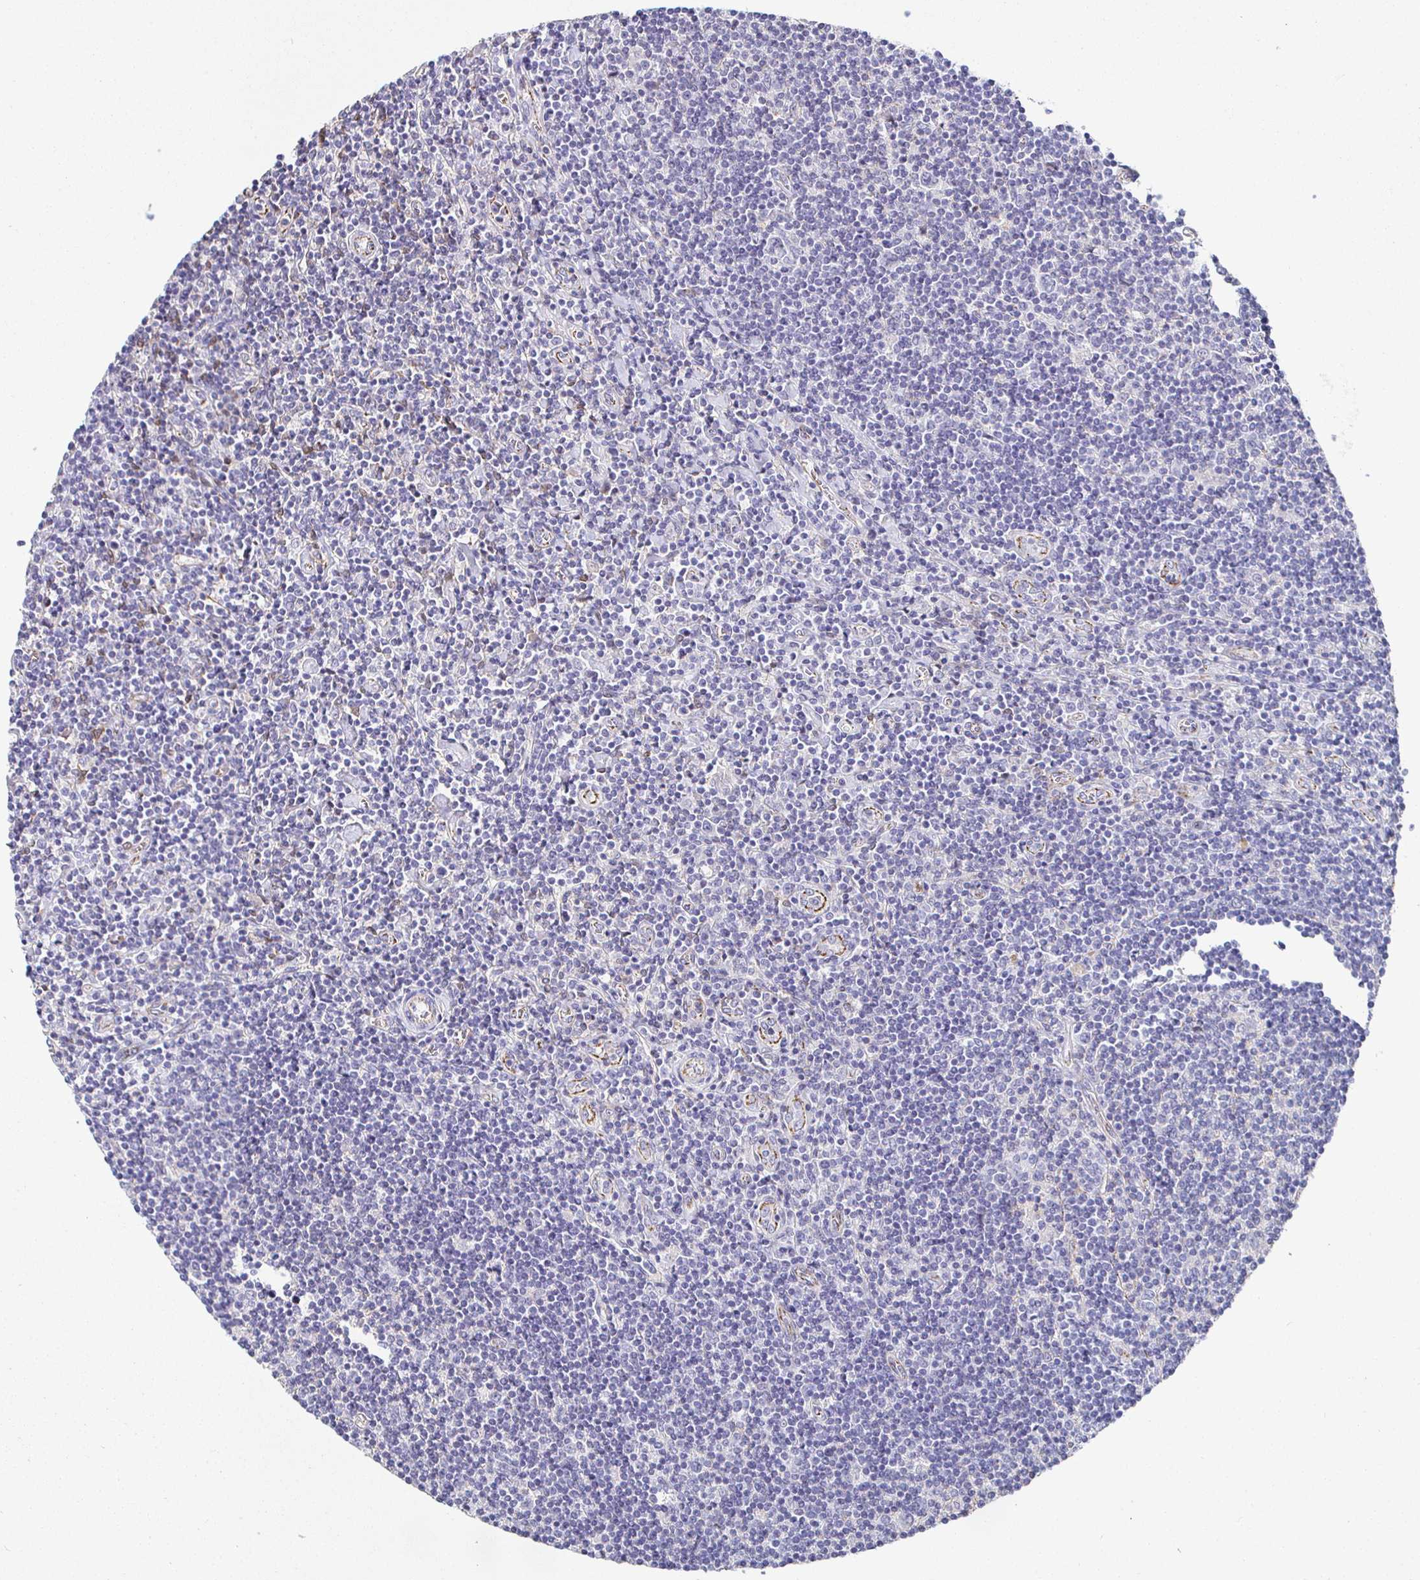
{"staining": {"intensity": "negative", "quantity": "none", "location": "none"}, "tissue": "lymphoma", "cell_type": "Tumor cells", "image_type": "cancer", "snomed": [{"axis": "morphology", "description": "Hodgkin's disease, NOS"}, {"axis": "topography", "description": "Lymph node"}], "caption": "The immunohistochemistry histopathology image has no significant staining in tumor cells of lymphoma tissue.", "gene": "PIWIL3", "patient": {"sex": "male", "age": 40}}